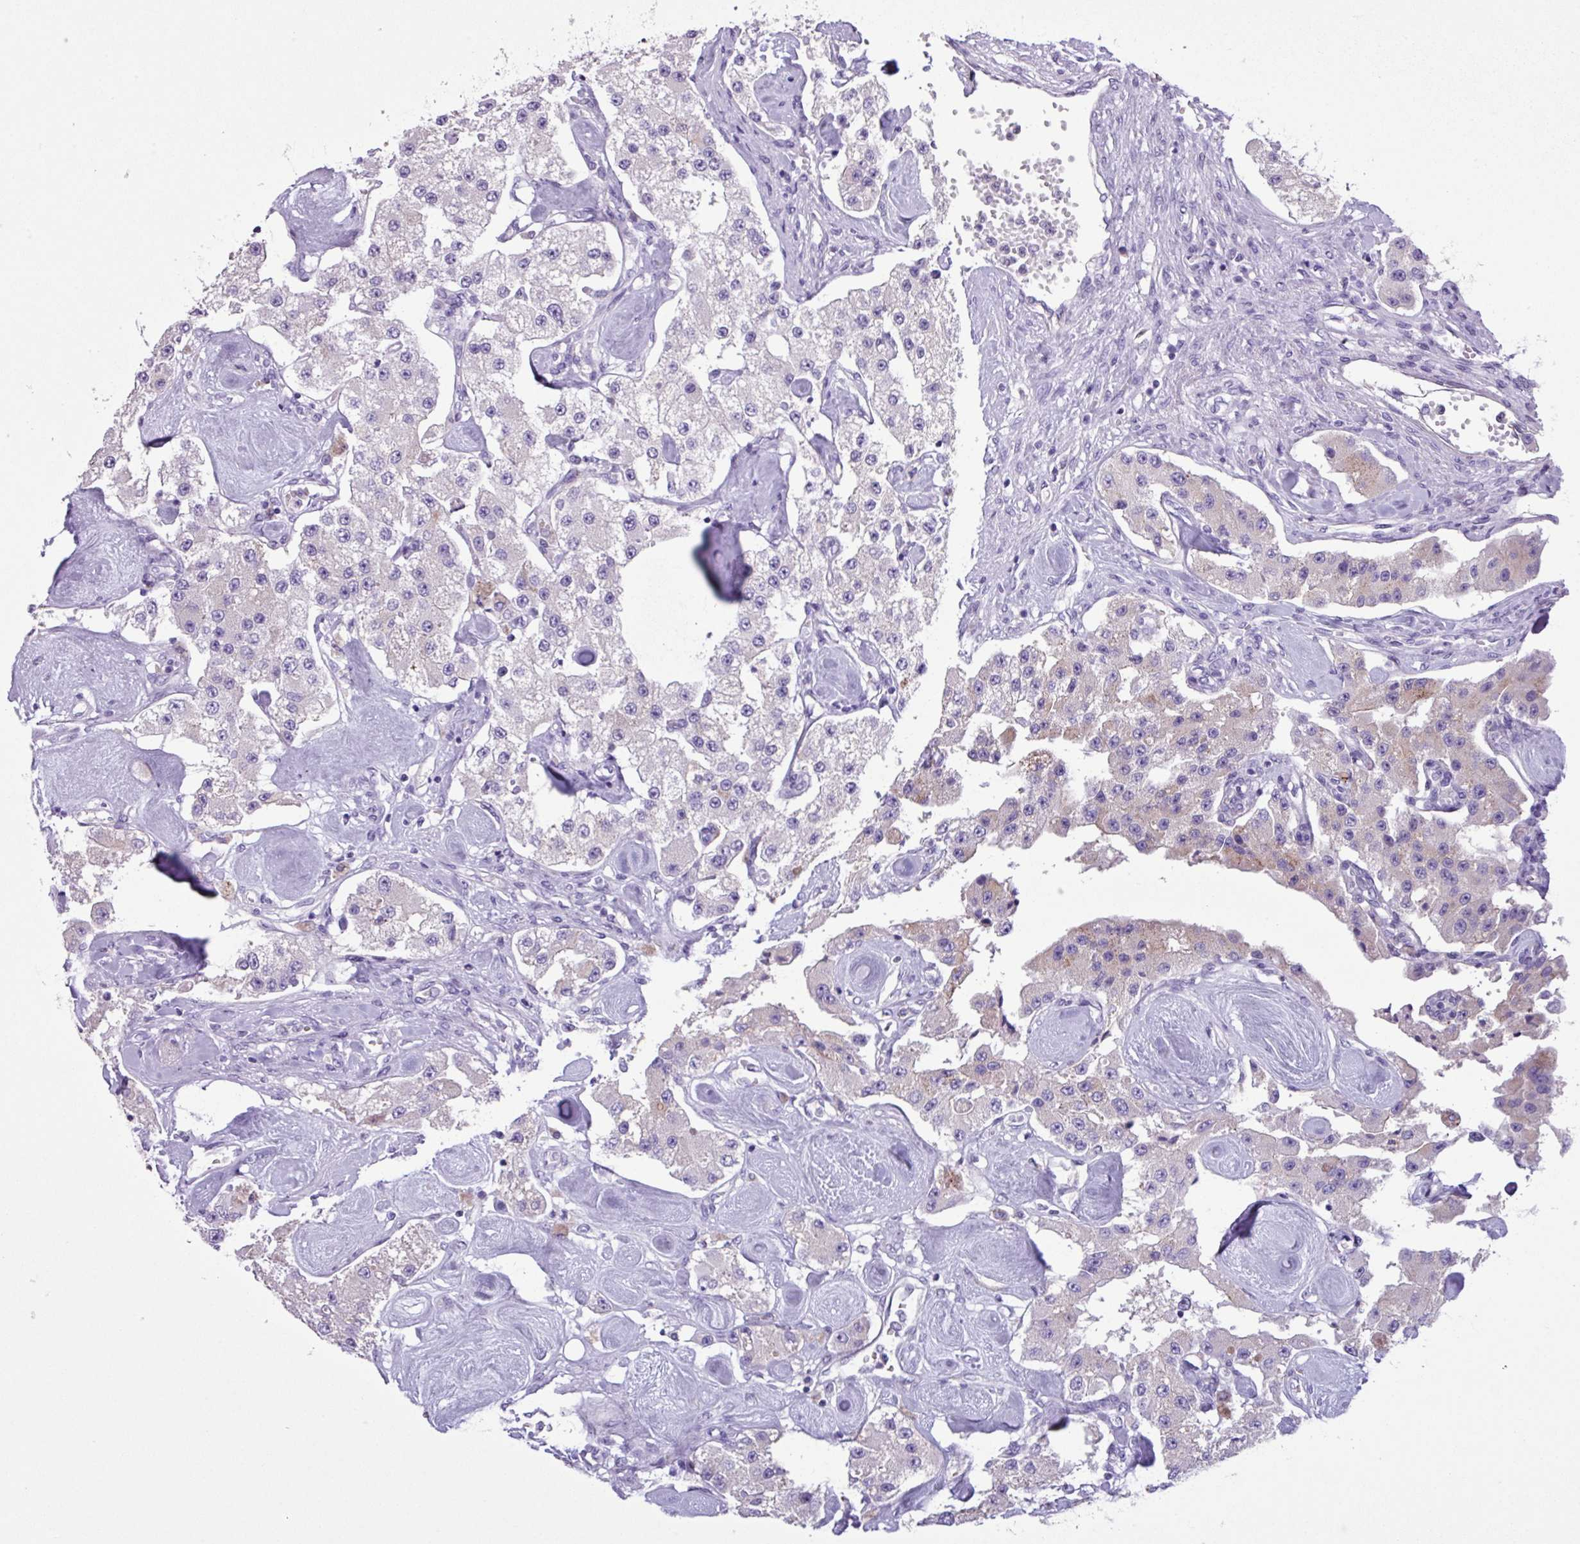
{"staining": {"intensity": "weak", "quantity": "<25%", "location": "cytoplasmic/membranous"}, "tissue": "carcinoid", "cell_type": "Tumor cells", "image_type": "cancer", "snomed": [{"axis": "morphology", "description": "Carcinoid, malignant, NOS"}, {"axis": "topography", "description": "Pancreas"}], "caption": "Immunohistochemistry of carcinoid reveals no positivity in tumor cells. The staining is performed using DAB brown chromogen with nuclei counter-stained in using hematoxylin.", "gene": "CYSTM1", "patient": {"sex": "male", "age": 41}}